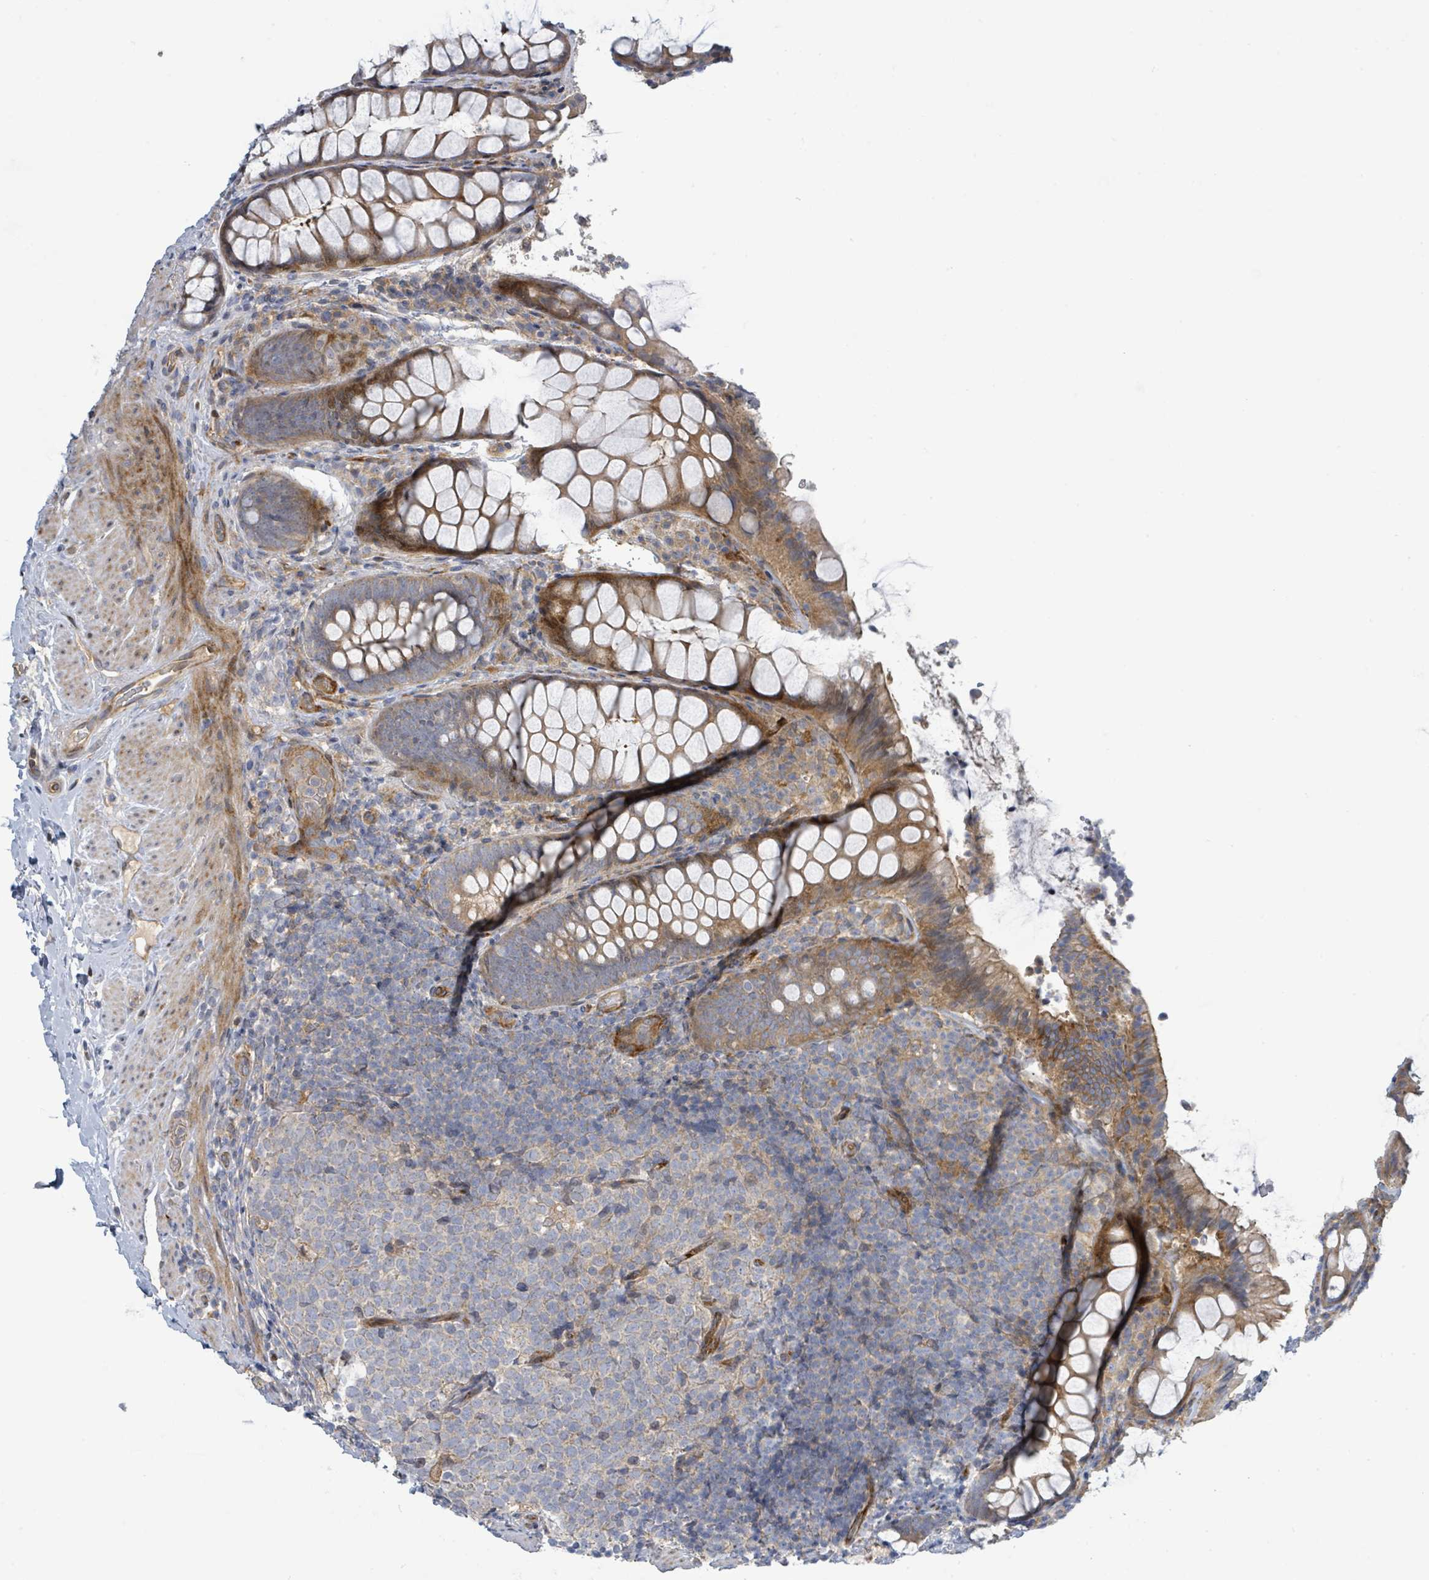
{"staining": {"intensity": "moderate", "quantity": "25%-75%", "location": "cytoplasmic/membranous"}, "tissue": "rectum", "cell_type": "Glandular cells", "image_type": "normal", "snomed": [{"axis": "morphology", "description": "Normal tissue, NOS"}, {"axis": "topography", "description": "Rectum"}, {"axis": "topography", "description": "Peripheral nerve tissue"}], "caption": "IHC (DAB (3,3'-diaminobenzidine)) staining of unremarkable rectum exhibits moderate cytoplasmic/membranous protein positivity in about 25%-75% of glandular cells.", "gene": "CFAP210", "patient": {"sex": "female", "age": 69}}